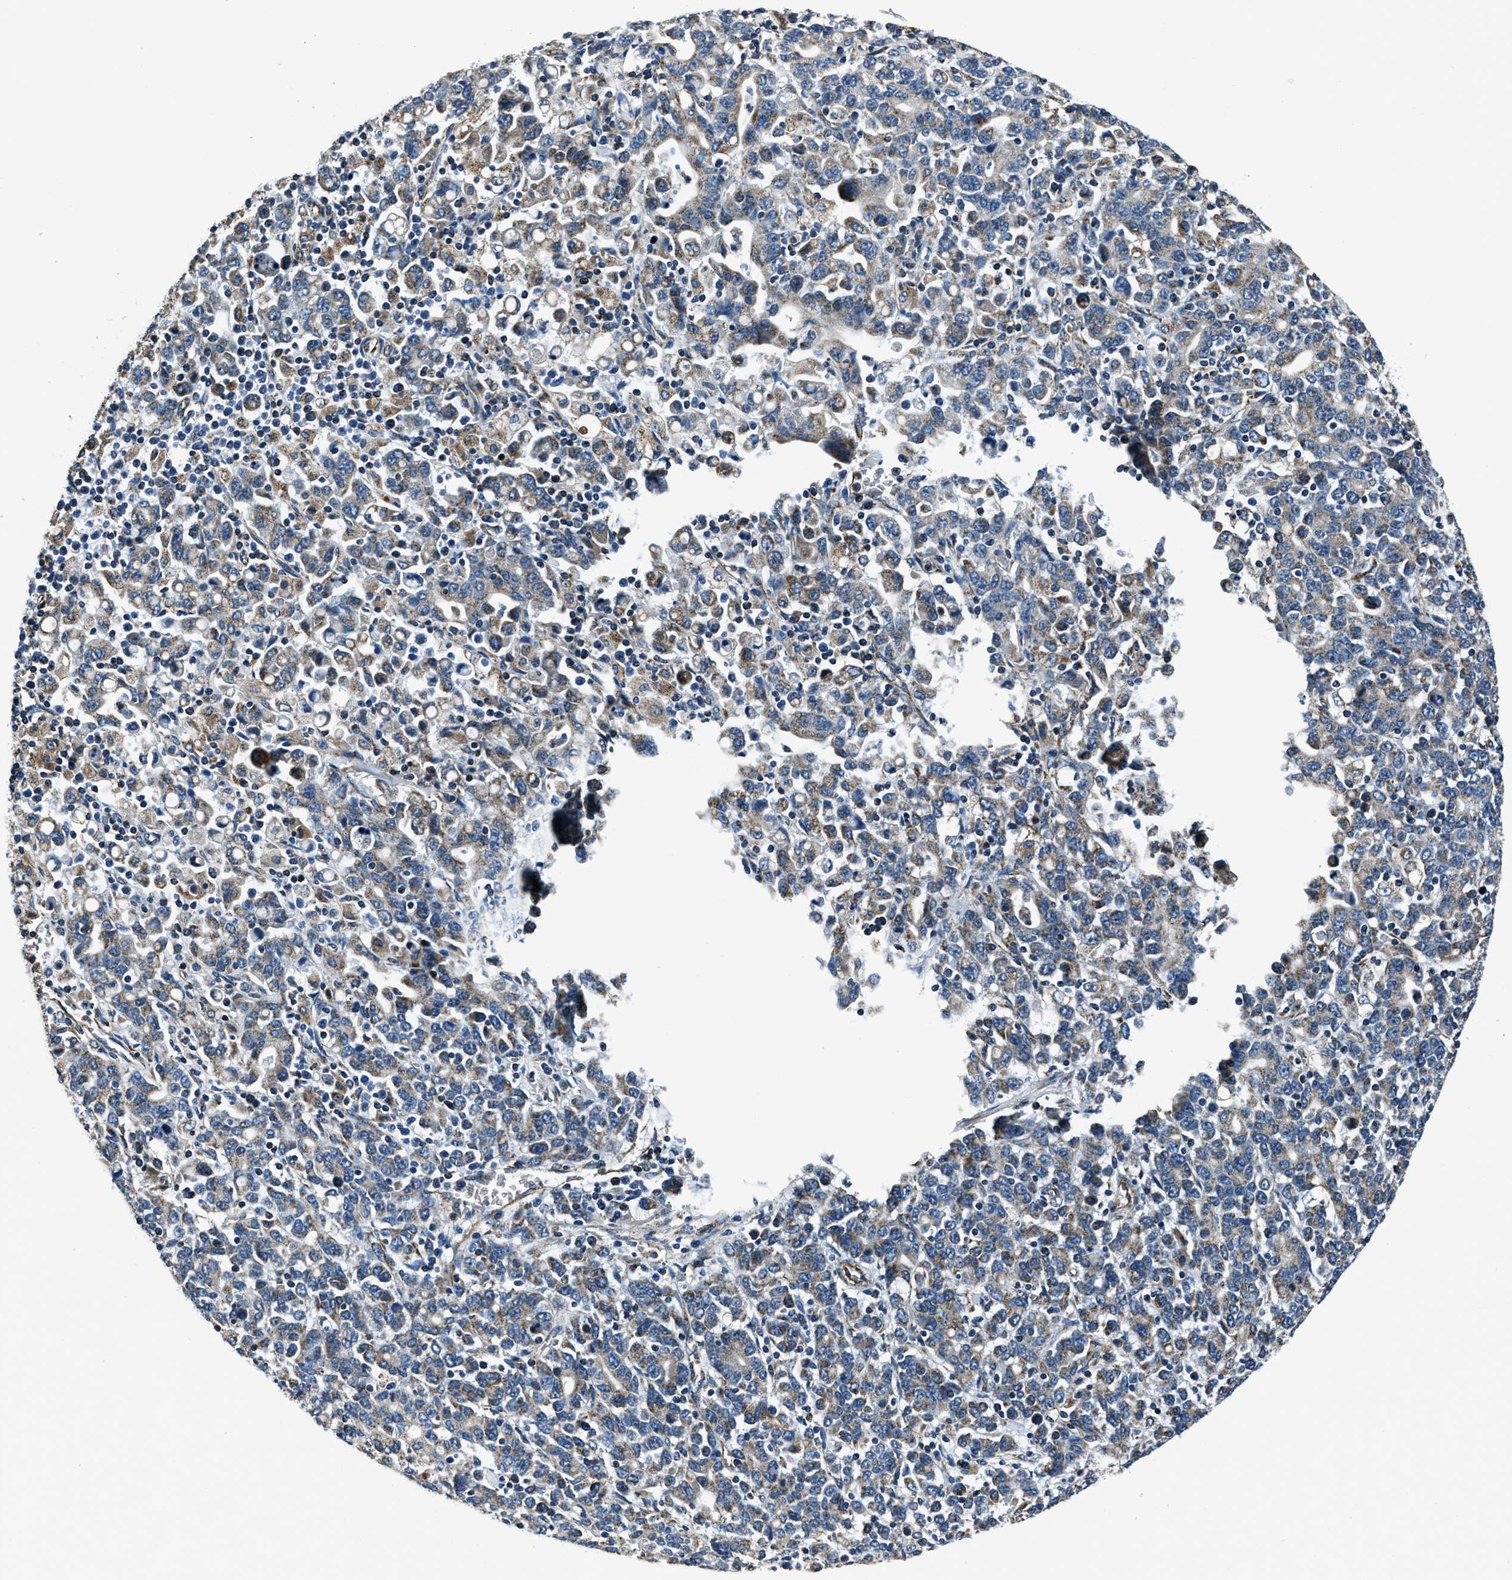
{"staining": {"intensity": "weak", "quantity": ">75%", "location": "cytoplasmic/membranous"}, "tissue": "stomach cancer", "cell_type": "Tumor cells", "image_type": "cancer", "snomed": [{"axis": "morphology", "description": "Adenocarcinoma, NOS"}, {"axis": "topography", "description": "Stomach, upper"}], "caption": "Brown immunohistochemical staining in stomach cancer displays weak cytoplasmic/membranous staining in approximately >75% of tumor cells.", "gene": "OGDH", "patient": {"sex": "male", "age": 69}}